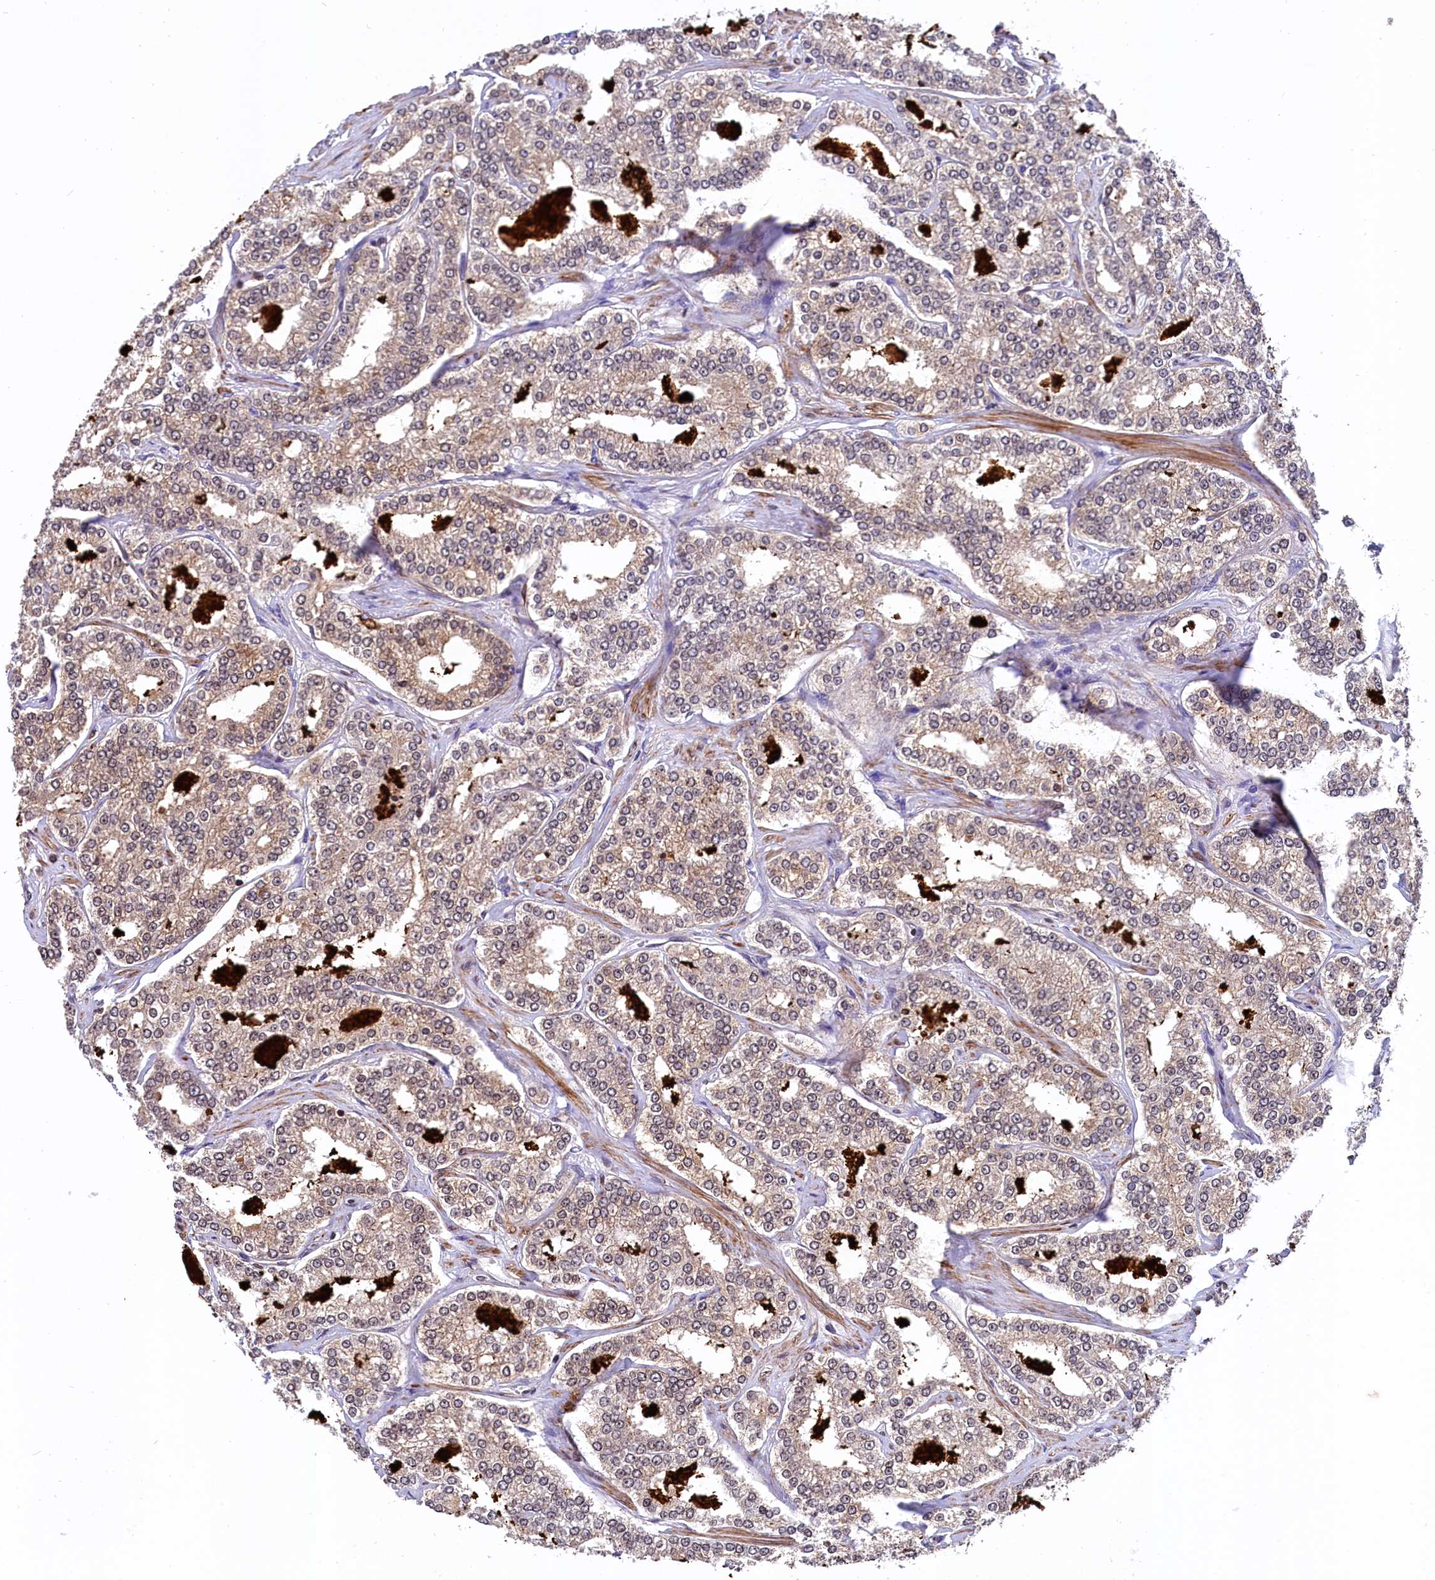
{"staining": {"intensity": "weak", "quantity": ">75%", "location": "cytoplasmic/membranous"}, "tissue": "prostate cancer", "cell_type": "Tumor cells", "image_type": "cancer", "snomed": [{"axis": "morphology", "description": "Normal tissue, NOS"}, {"axis": "morphology", "description": "Adenocarcinoma, High grade"}, {"axis": "topography", "description": "Prostate"}], "caption": "DAB immunohistochemical staining of human prostate adenocarcinoma (high-grade) displays weak cytoplasmic/membranous protein positivity in approximately >75% of tumor cells. The staining was performed using DAB (3,3'-diaminobenzidine) to visualize the protein expression in brown, while the nuclei were stained in blue with hematoxylin (Magnification: 20x).", "gene": "ZNF2", "patient": {"sex": "male", "age": 83}}